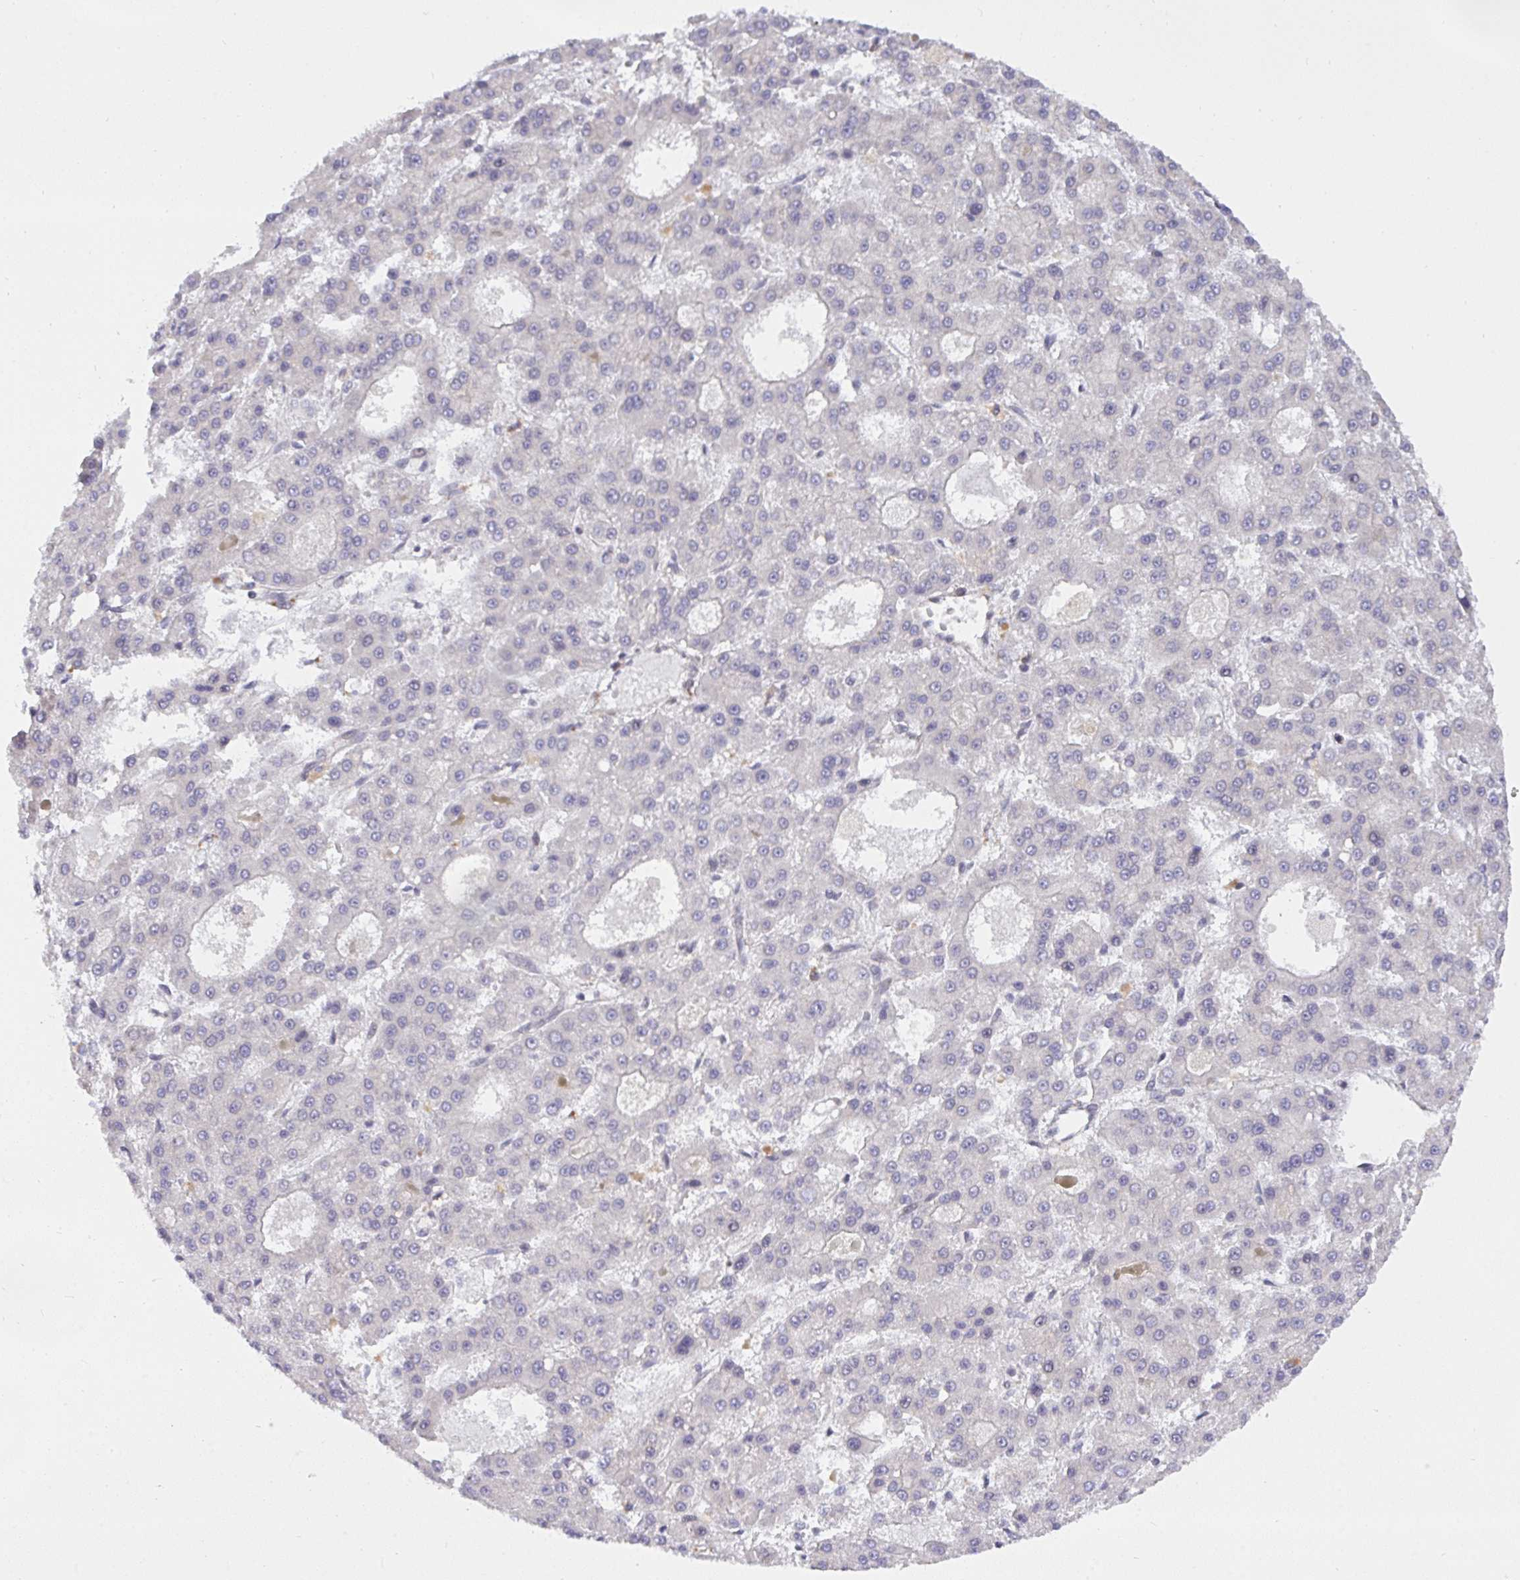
{"staining": {"intensity": "negative", "quantity": "none", "location": "none"}, "tissue": "liver cancer", "cell_type": "Tumor cells", "image_type": "cancer", "snomed": [{"axis": "morphology", "description": "Carcinoma, Hepatocellular, NOS"}, {"axis": "topography", "description": "Liver"}], "caption": "IHC of human hepatocellular carcinoma (liver) displays no positivity in tumor cells.", "gene": "ERI1", "patient": {"sex": "male", "age": 70}}